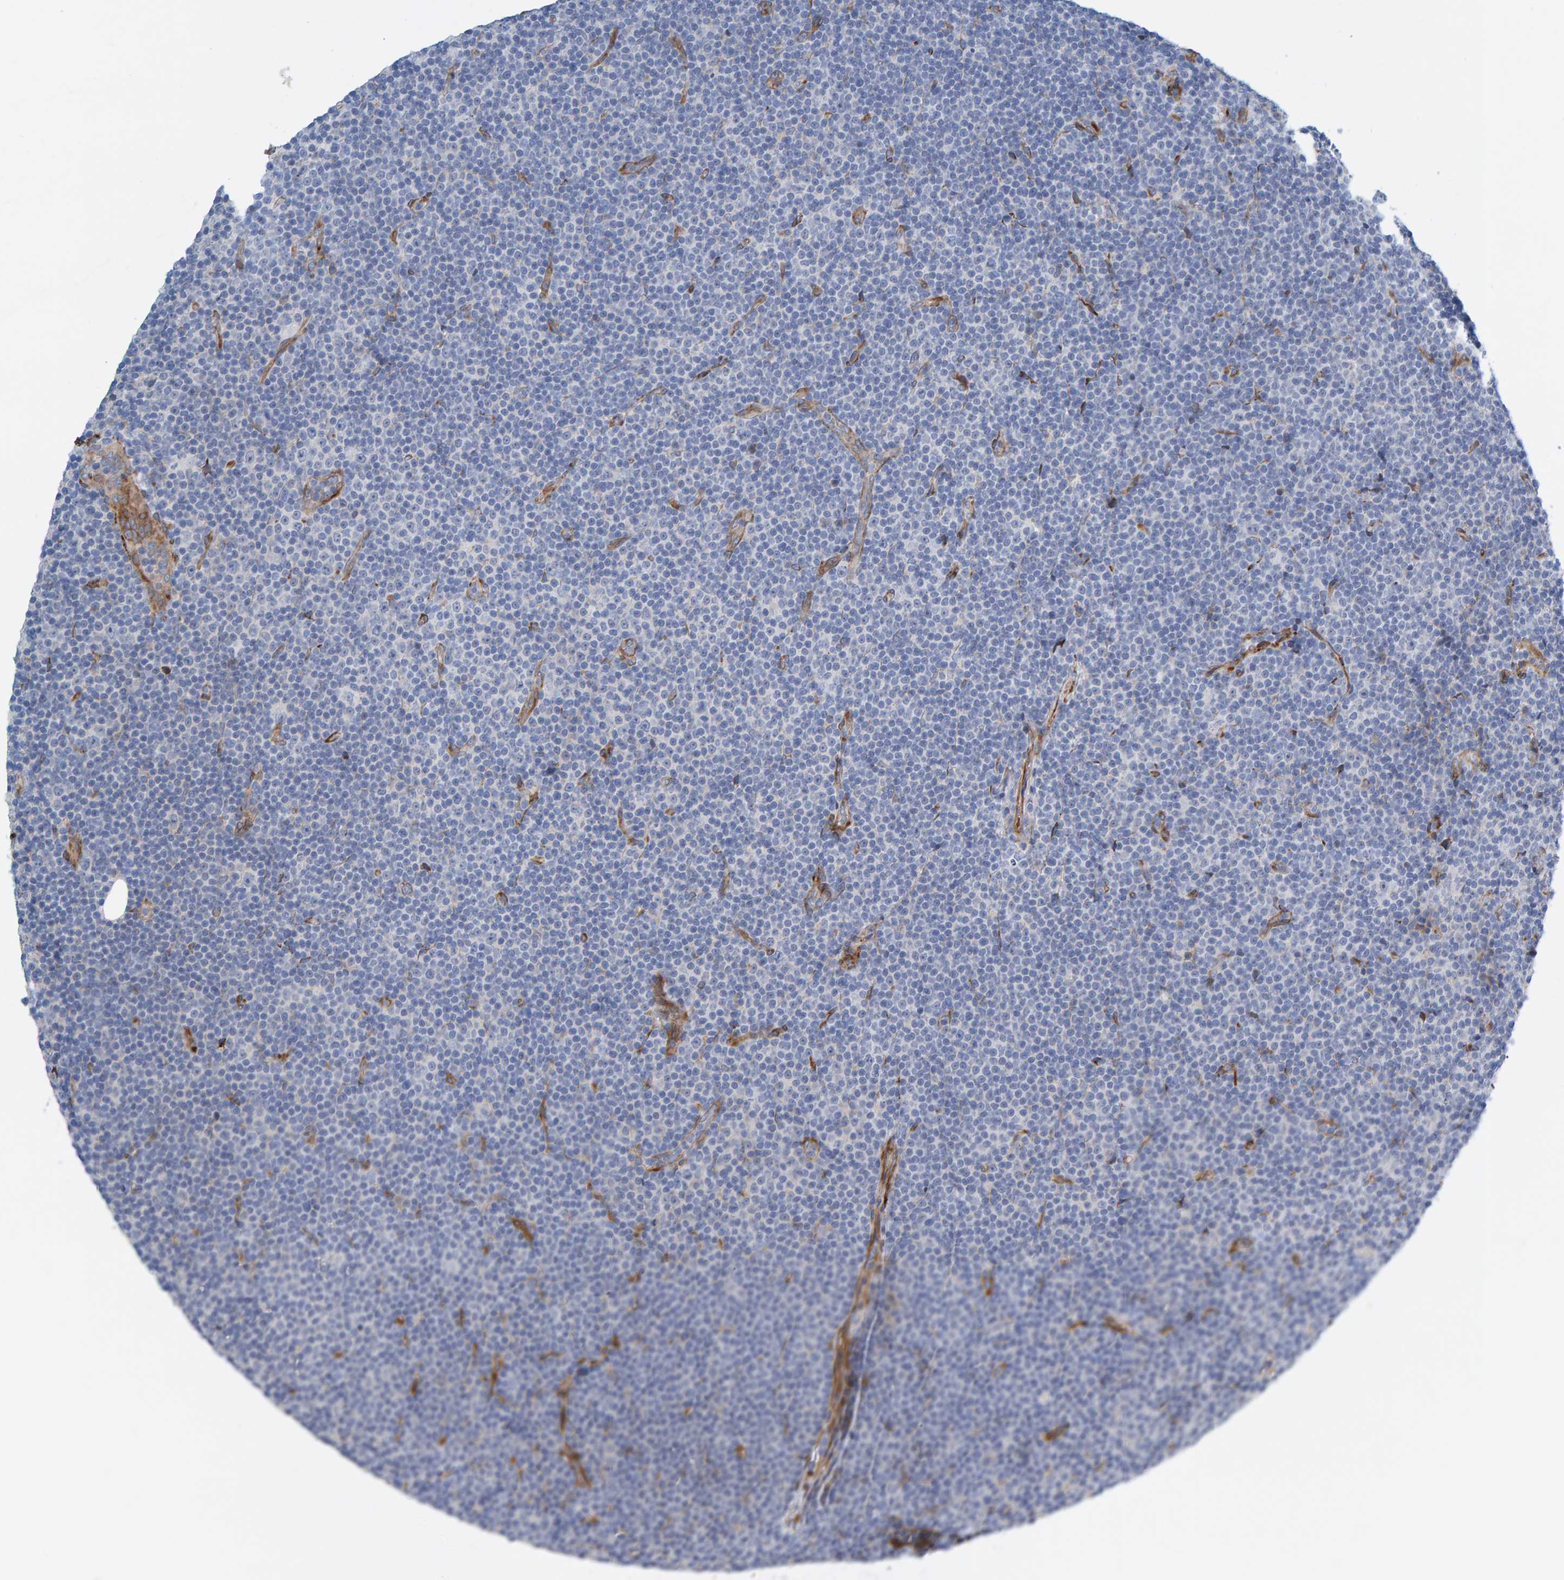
{"staining": {"intensity": "negative", "quantity": "none", "location": "none"}, "tissue": "lymphoma", "cell_type": "Tumor cells", "image_type": "cancer", "snomed": [{"axis": "morphology", "description": "Malignant lymphoma, non-Hodgkin's type, Low grade"}, {"axis": "topography", "description": "Lymph node"}], "caption": "The histopathology image displays no staining of tumor cells in lymphoma. Nuclei are stained in blue.", "gene": "MMP16", "patient": {"sex": "female", "age": 67}}